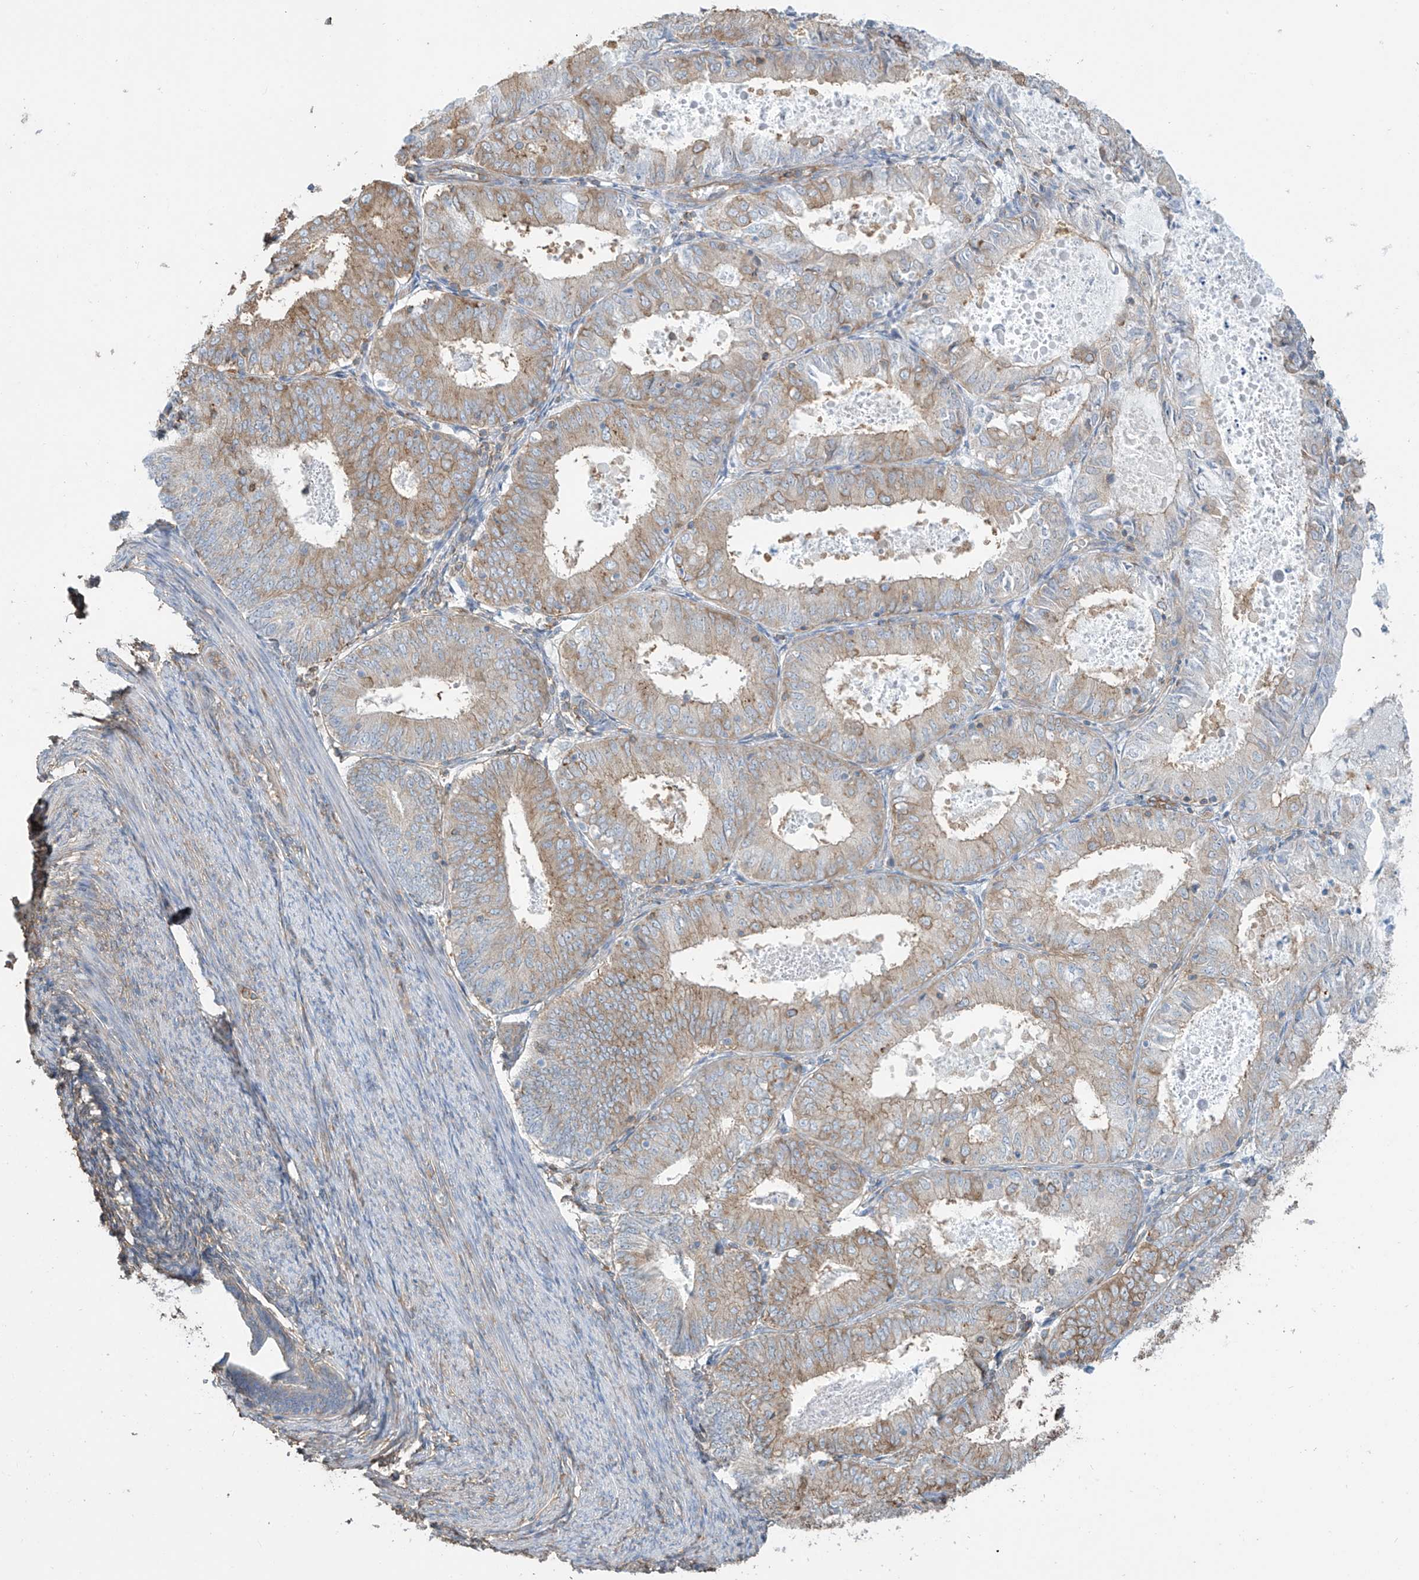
{"staining": {"intensity": "weak", "quantity": "25%-75%", "location": "cytoplasmic/membranous"}, "tissue": "endometrial cancer", "cell_type": "Tumor cells", "image_type": "cancer", "snomed": [{"axis": "morphology", "description": "Adenocarcinoma, NOS"}, {"axis": "topography", "description": "Endometrium"}], "caption": "This photomicrograph reveals immunohistochemistry (IHC) staining of human endometrial cancer (adenocarcinoma), with low weak cytoplasmic/membranous positivity in approximately 25%-75% of tumor cells.", "gene": "ZNF846", "patient": {"sex": "female", "age": 57}}